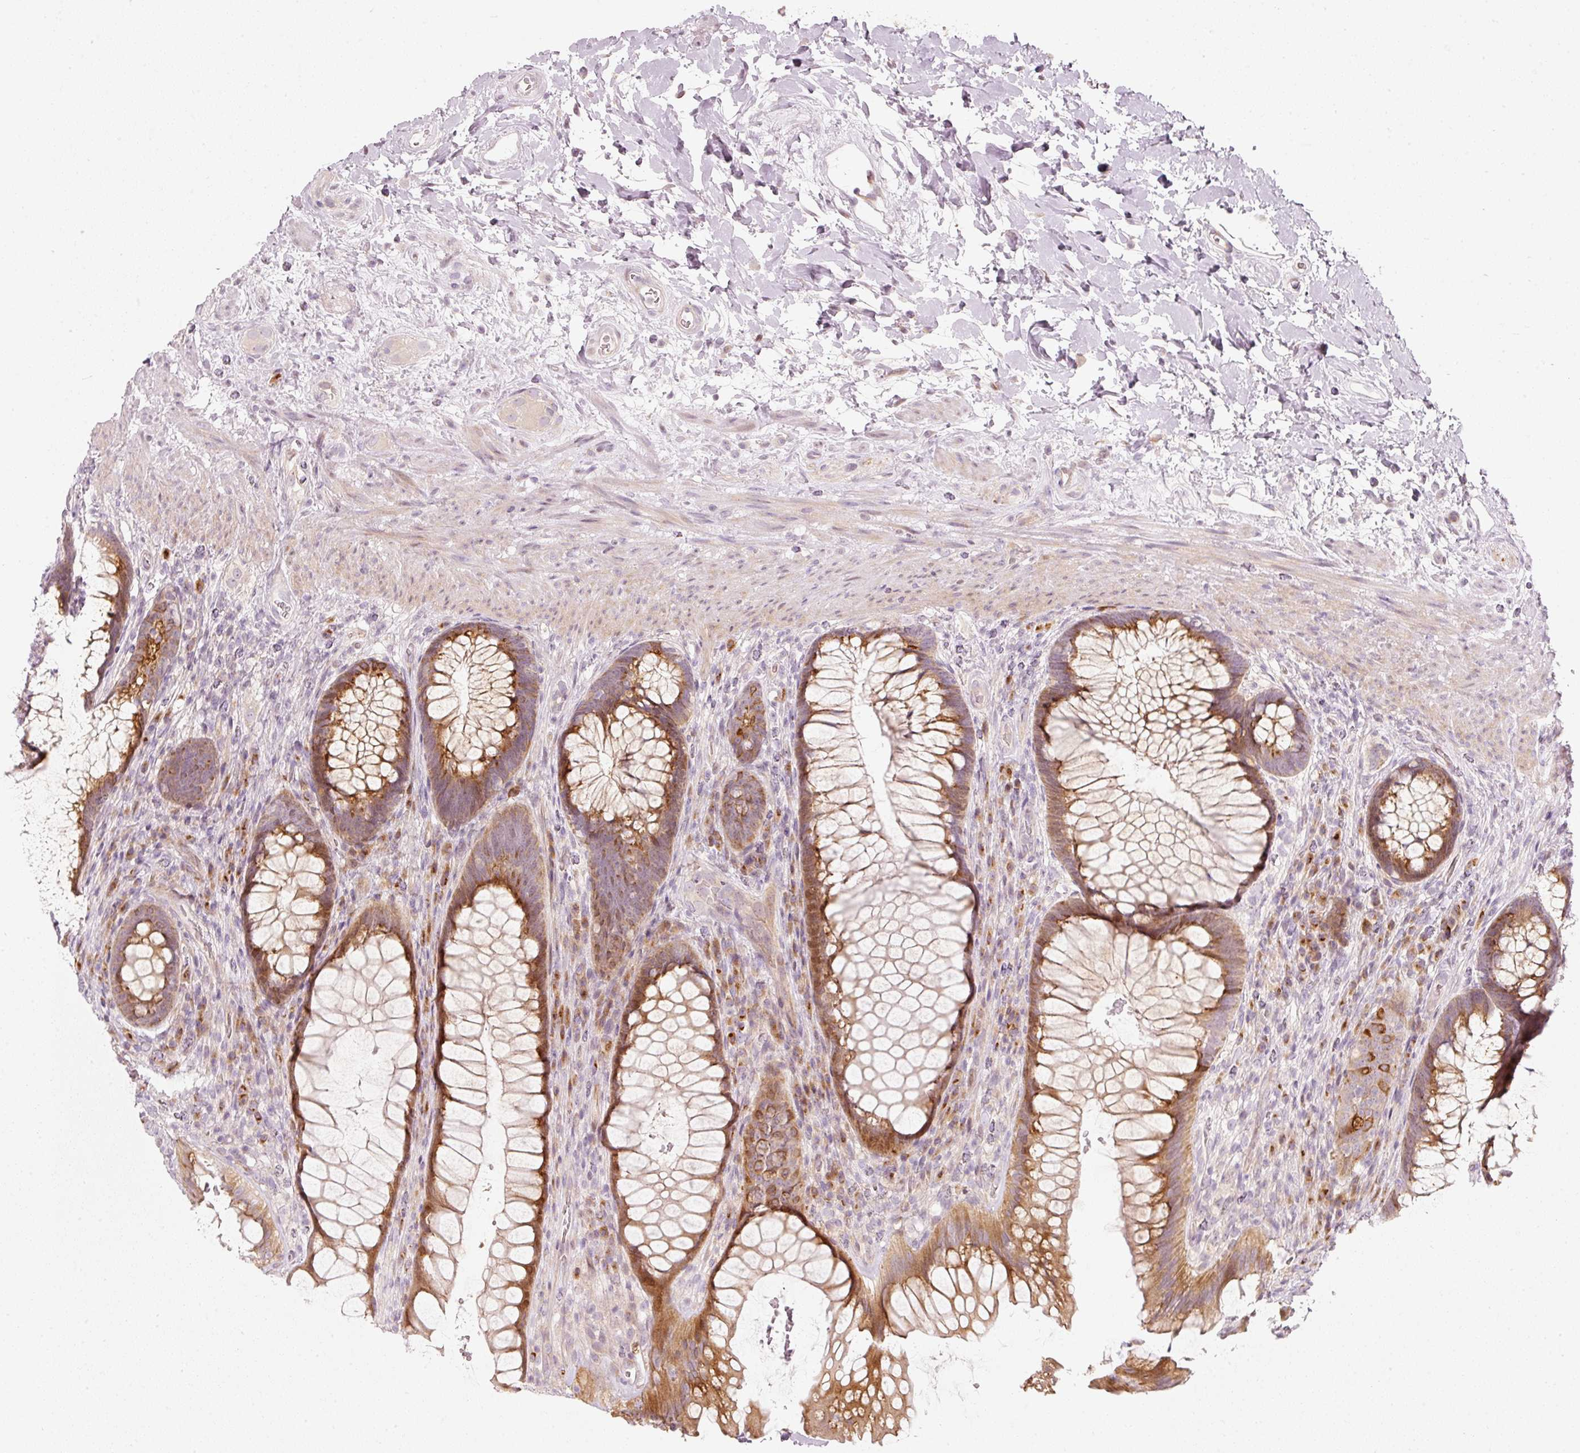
{"staining": {"intensity": "moderate", "quantity": ">75%", "location": "cytoplasmic/membranous"}, "tissue": "rectum", "cell_type": "Glandular cells", "image_type": "normal", "snomed": [{"axis": "morphology", "description": "Normal tissue, NOS"}, {"axis": "topography", "description": "Rectum"}], "caption": "This is a photomicrograph of immunohistochemistry staining of unremarkable rectum, which shows moderate expression in the cytoplasmic/membranous of glandular cells.", "gene": "SLC20A1", "patient": {"sex": "male", "age": 53}}